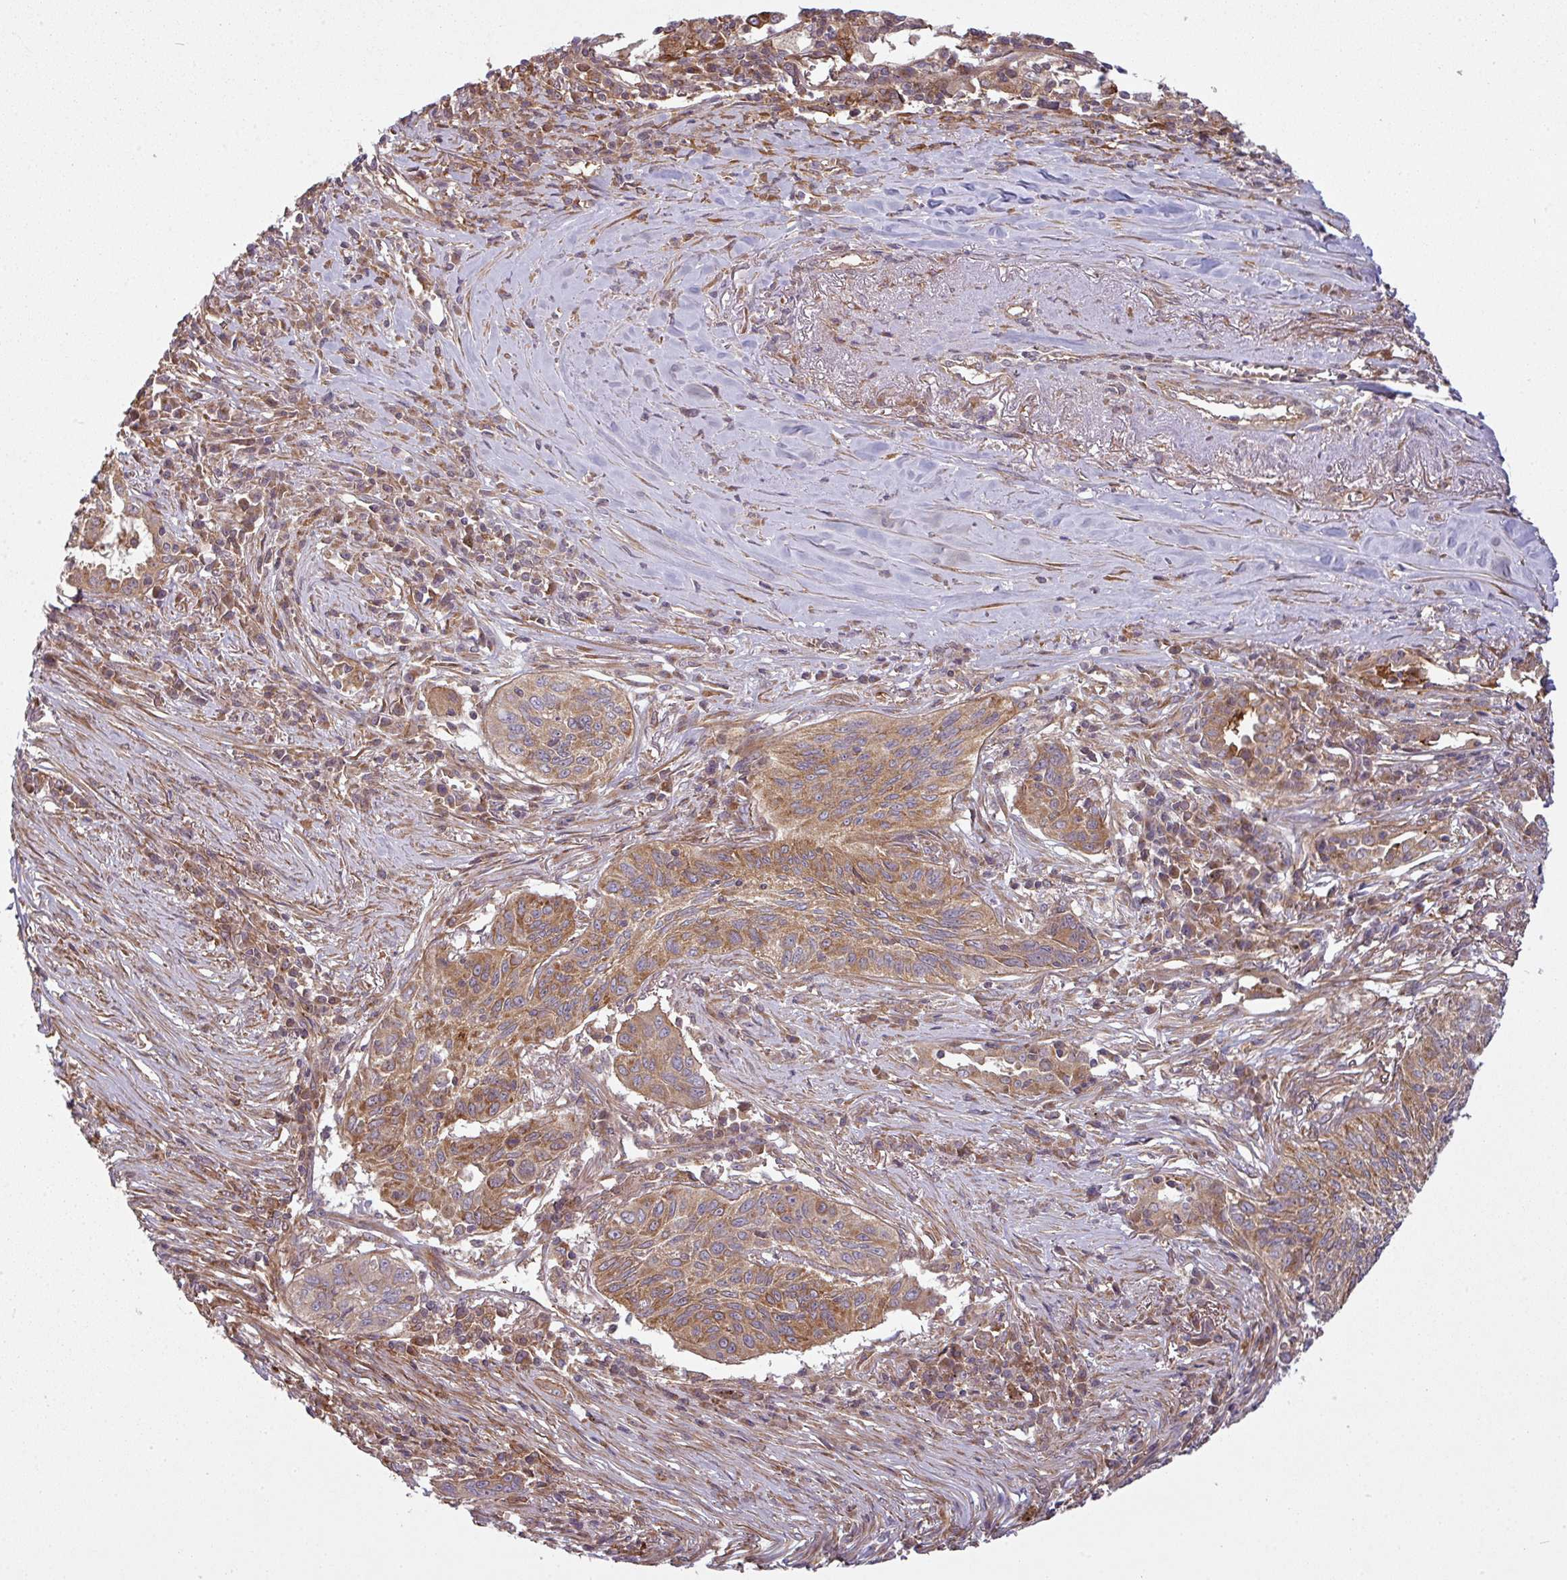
{"staining": {"intensity": "moderate", "quantity": ">75%", "location": "cytoplasmic/membranous"}, "tissue": "lung cancer", "cell_type": "Tumor cells", "image_type": "cancer", "snomed": [{"axis": "morphology", "description": "Squamous cell carcinoma, NOS"}, {"axis": "topography", "description": "Lung"}], "caption": "Lung cancer stained with DAB immunohistochemistry (IHC) exhibits medium levels of moderate cytoplasmic/membranous expression in approximately >75% of tumor cells. (Stains: DAB (3,3'-diaminobenzidine) in brown, nuclei in blue, Microscopy: brightfield microscopy at high magnification).", "gene": "SNRNP25", "patient": {"sex": "female", "age": 66}}